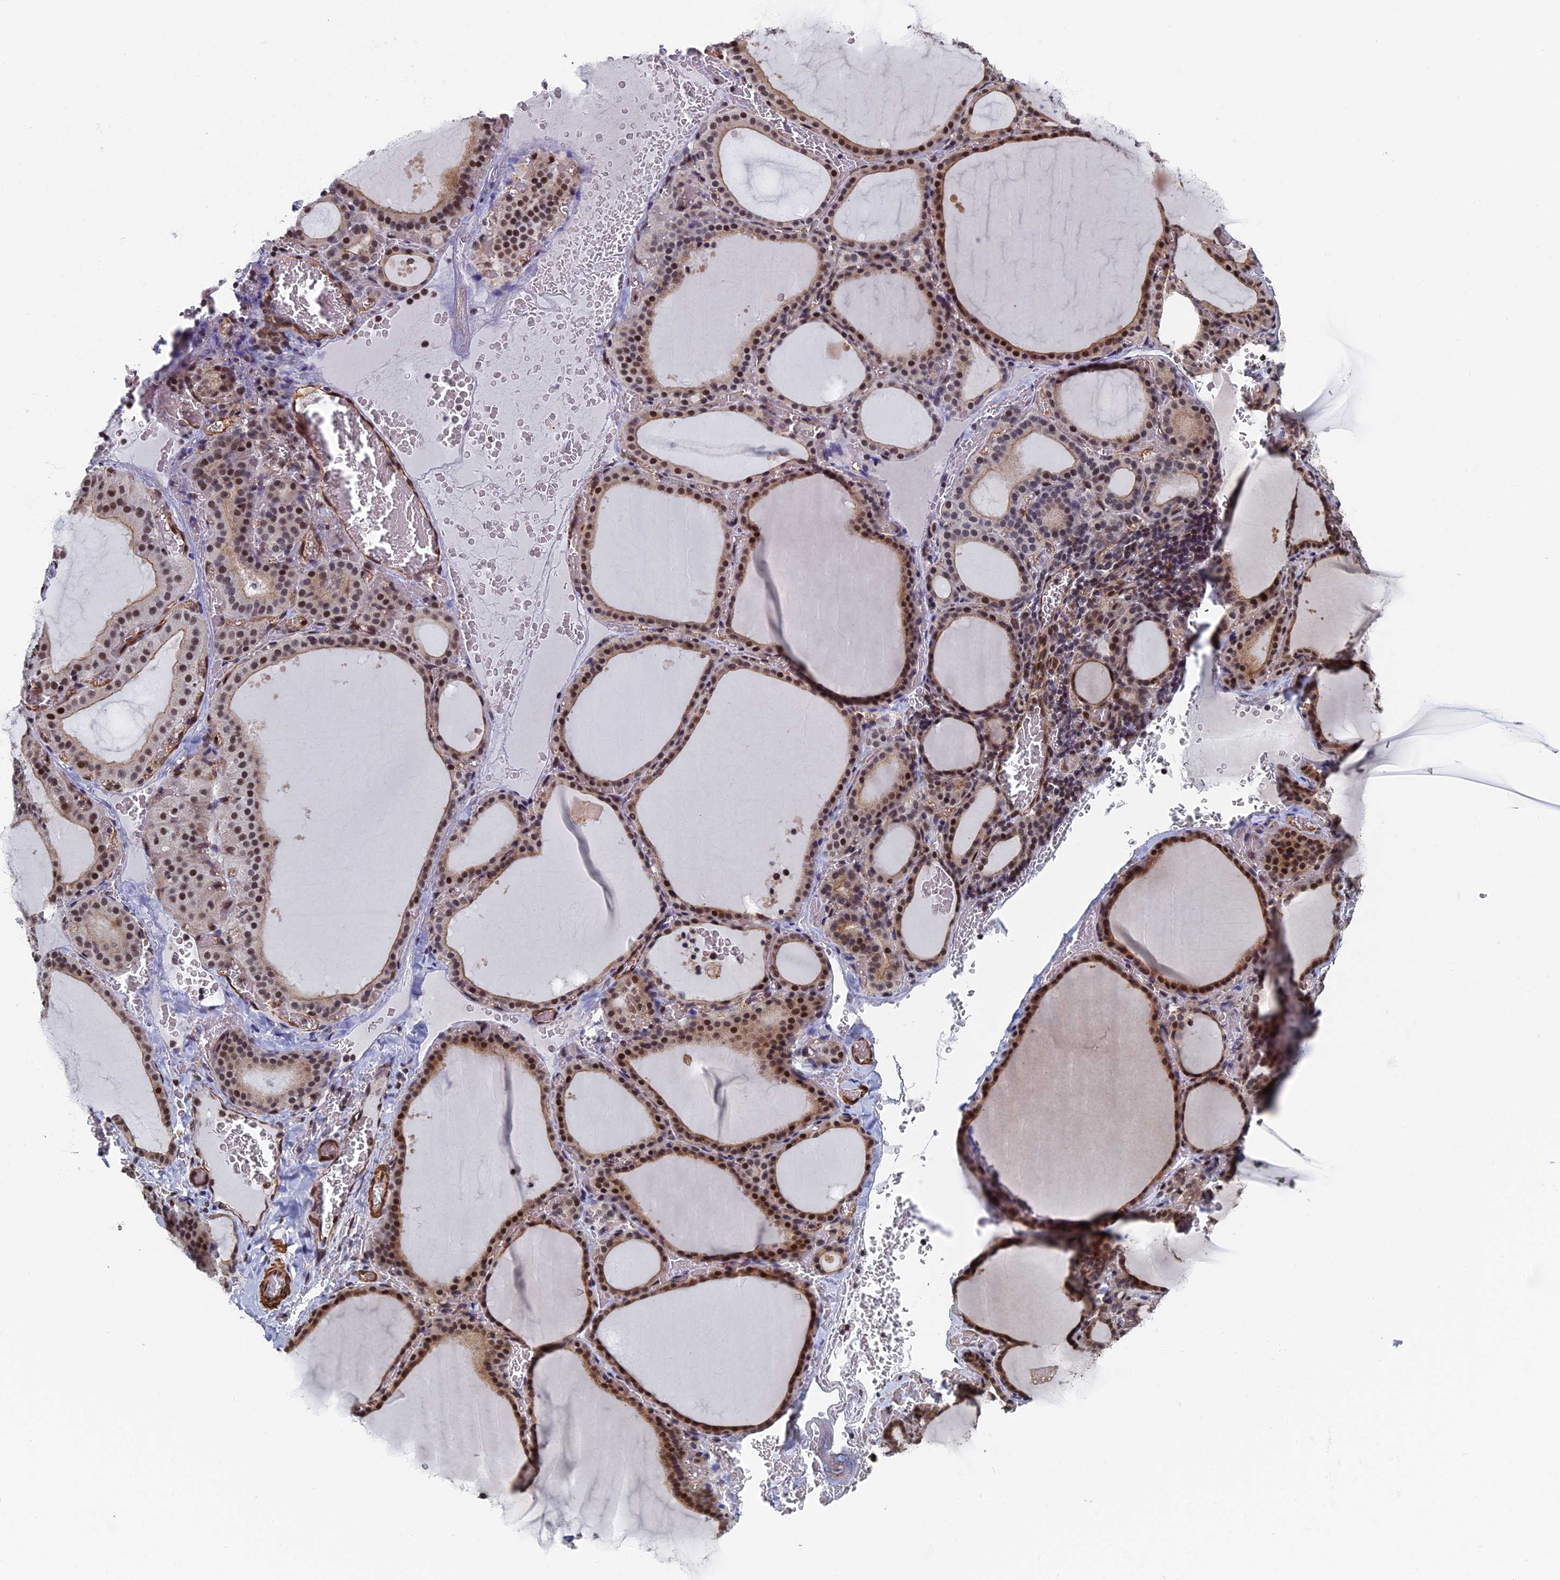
{"staining": {"intensity": "moderate", "quantity": ">75%", "location": "cytoplasmic/membranous,nuclear"}, "tissue": "thyroid gland", "cell_type": "Glandular cells", "image_type": "normal", "snomed": [{"axis": "morphology", "description": "Normal tissue, NOS"}, {"axis": "topography", "description": "Thyroid gland"}], "caption": "IHC staining of normal thyroid gland, which shows medium levels of moderate cytoplasmic/membranous,nuclear staining in approximately >75% of glandular cells indicating moderate cytoplasmic/membranous,nuclear protein positivity. The staining was performed using DAB (3,3'-diaminobenzidine) (brown) for protein detection and nuclei were counterstained in hematoxylin (blue).", "gene": "CTDP1", "patient": {"sex": "female", "age": 39}}